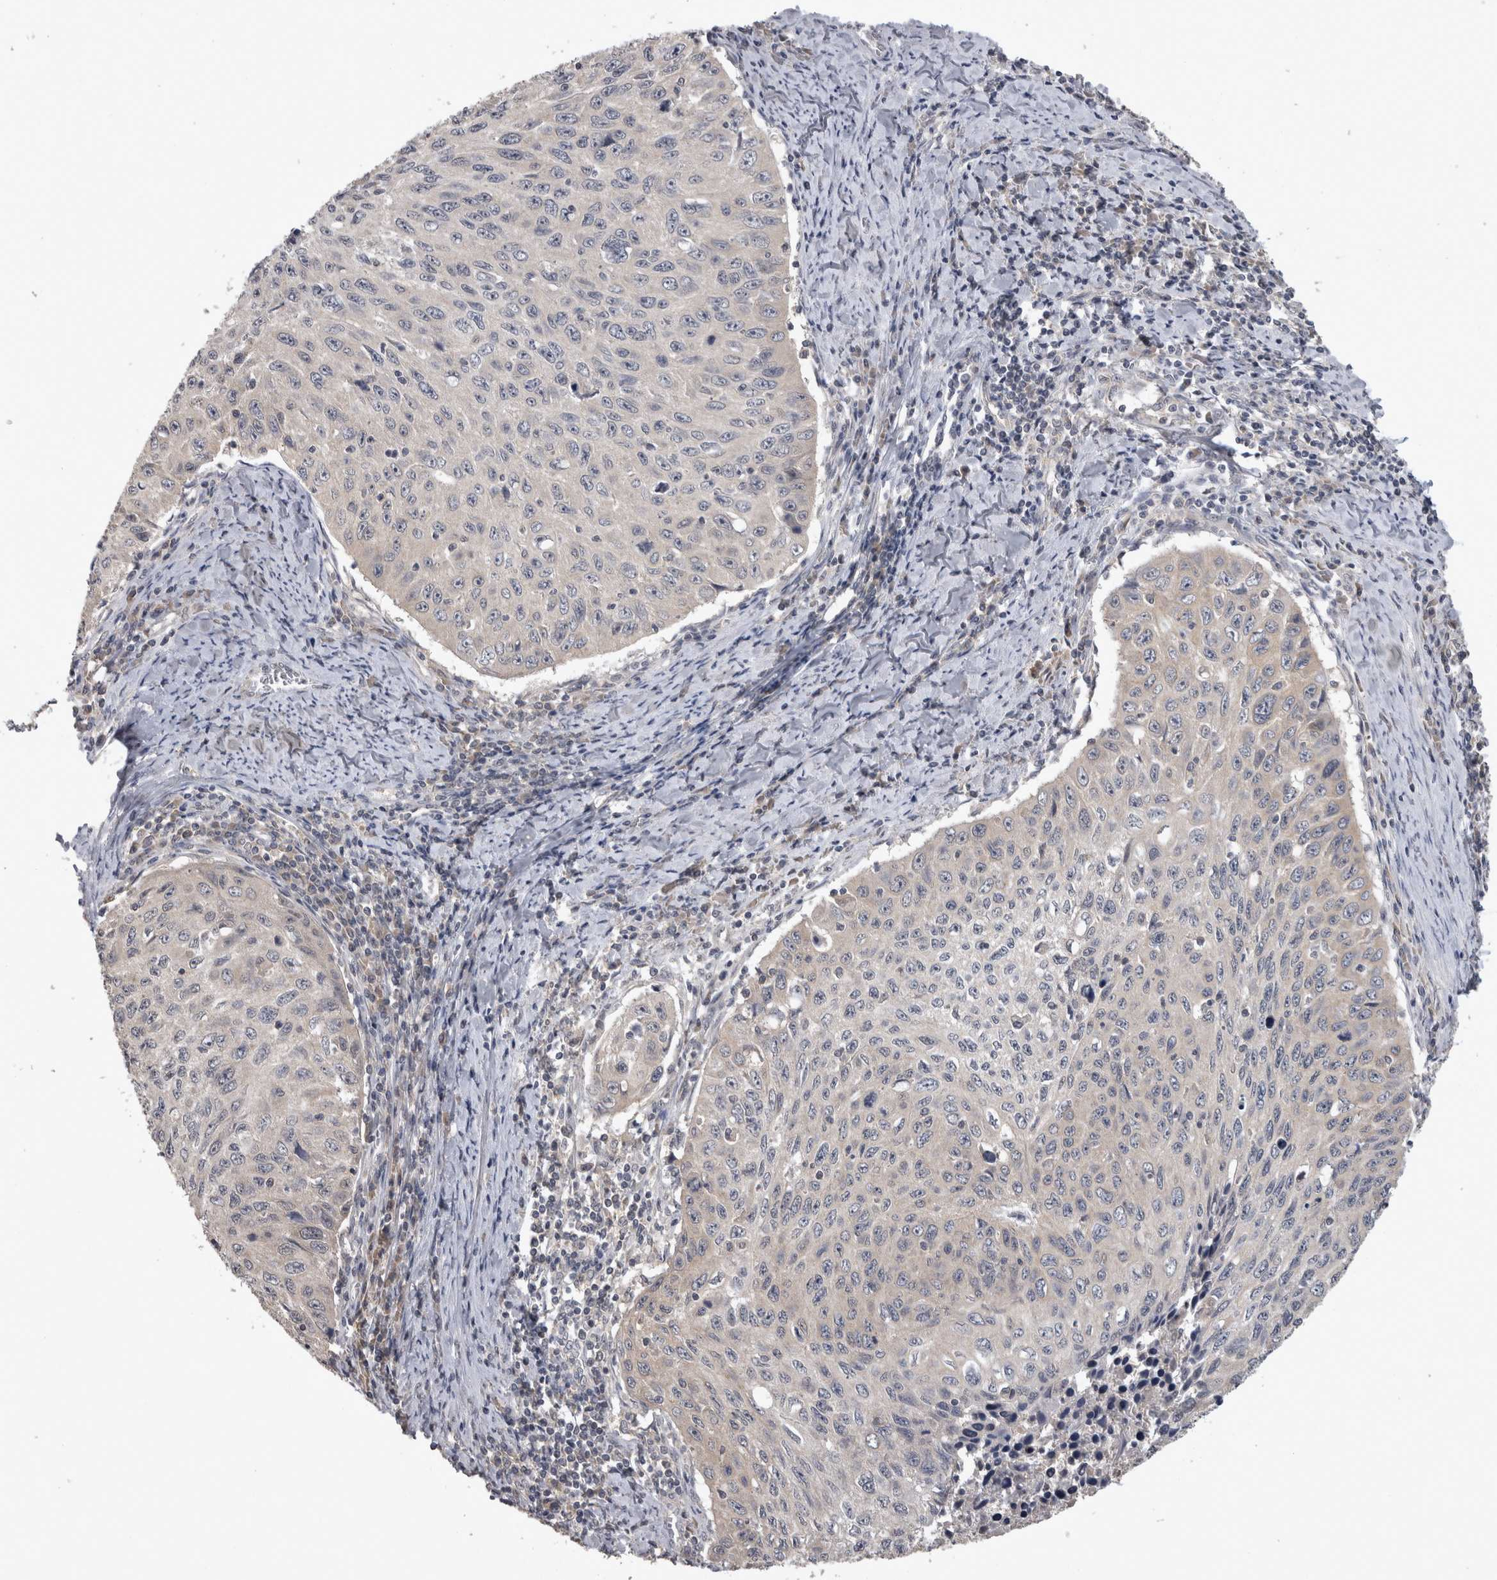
{"staining": {"intensity": "negative", "quantity": "none", "location": "none"}, "tissue": "cervical cancer", "cell_type": "Tumor cells", "image_type": "cancer", "snomed": [{"axis": "morphology", "description": "Squamous cell carcinoma, NOS"}, {"axis": "topography", "description": "Cervix"}], "caption": "A photomicrograph of squamous cell carcinoma (cervical) stained for a protein exhibits no brown staining in tumor cells. (DAB (3,3'-diaminobenzidine) IHC visualized using brightfield microscopy, high magnification).", "gene": "ZNF114", "patient": {"sex": "female", "age": 53}}